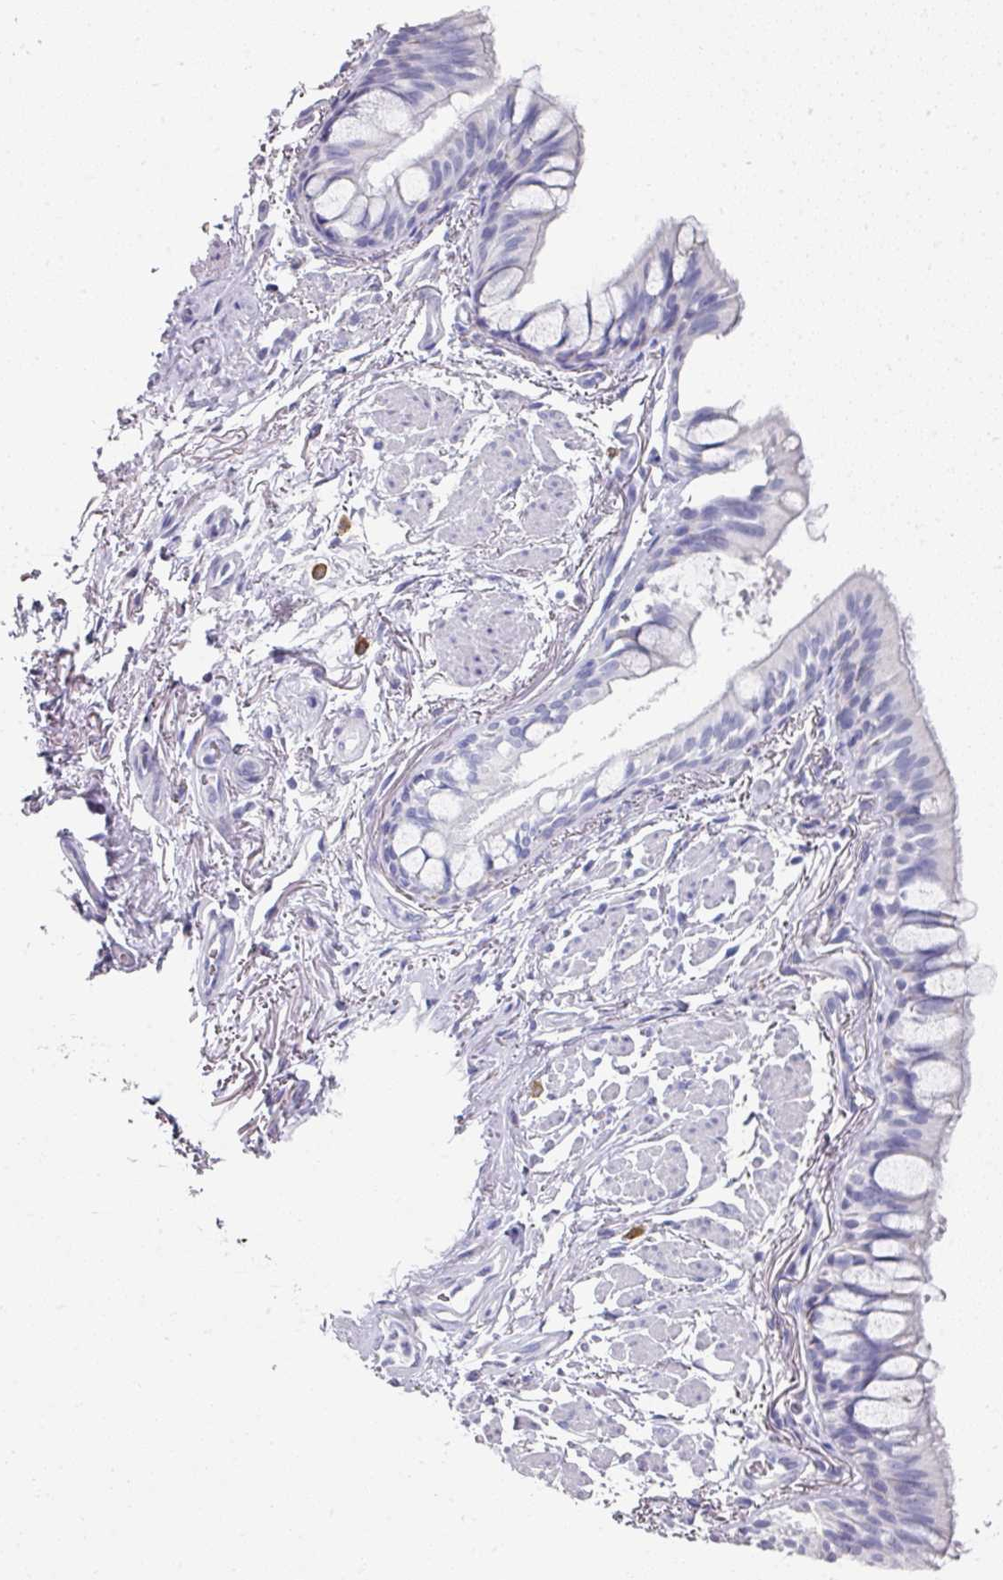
{"staining": {"intensity": "negative", "quantity": "none", "location": "none"}, "tissue": "bronchus", "cell_type": "Respiratory epithelial cells", "image_type": "normal", "snomed": [{"axis": "morphology", "description": "Normal tissue, NOS"}, {"axis": "topography", "description": "Bronchus"}], "caption": "Micrograph shows no protein expression in respiratory epithelial cells of benign bronchus.", "gene": "SETBP1", "patient": {"sex": "male", "age": 70}}